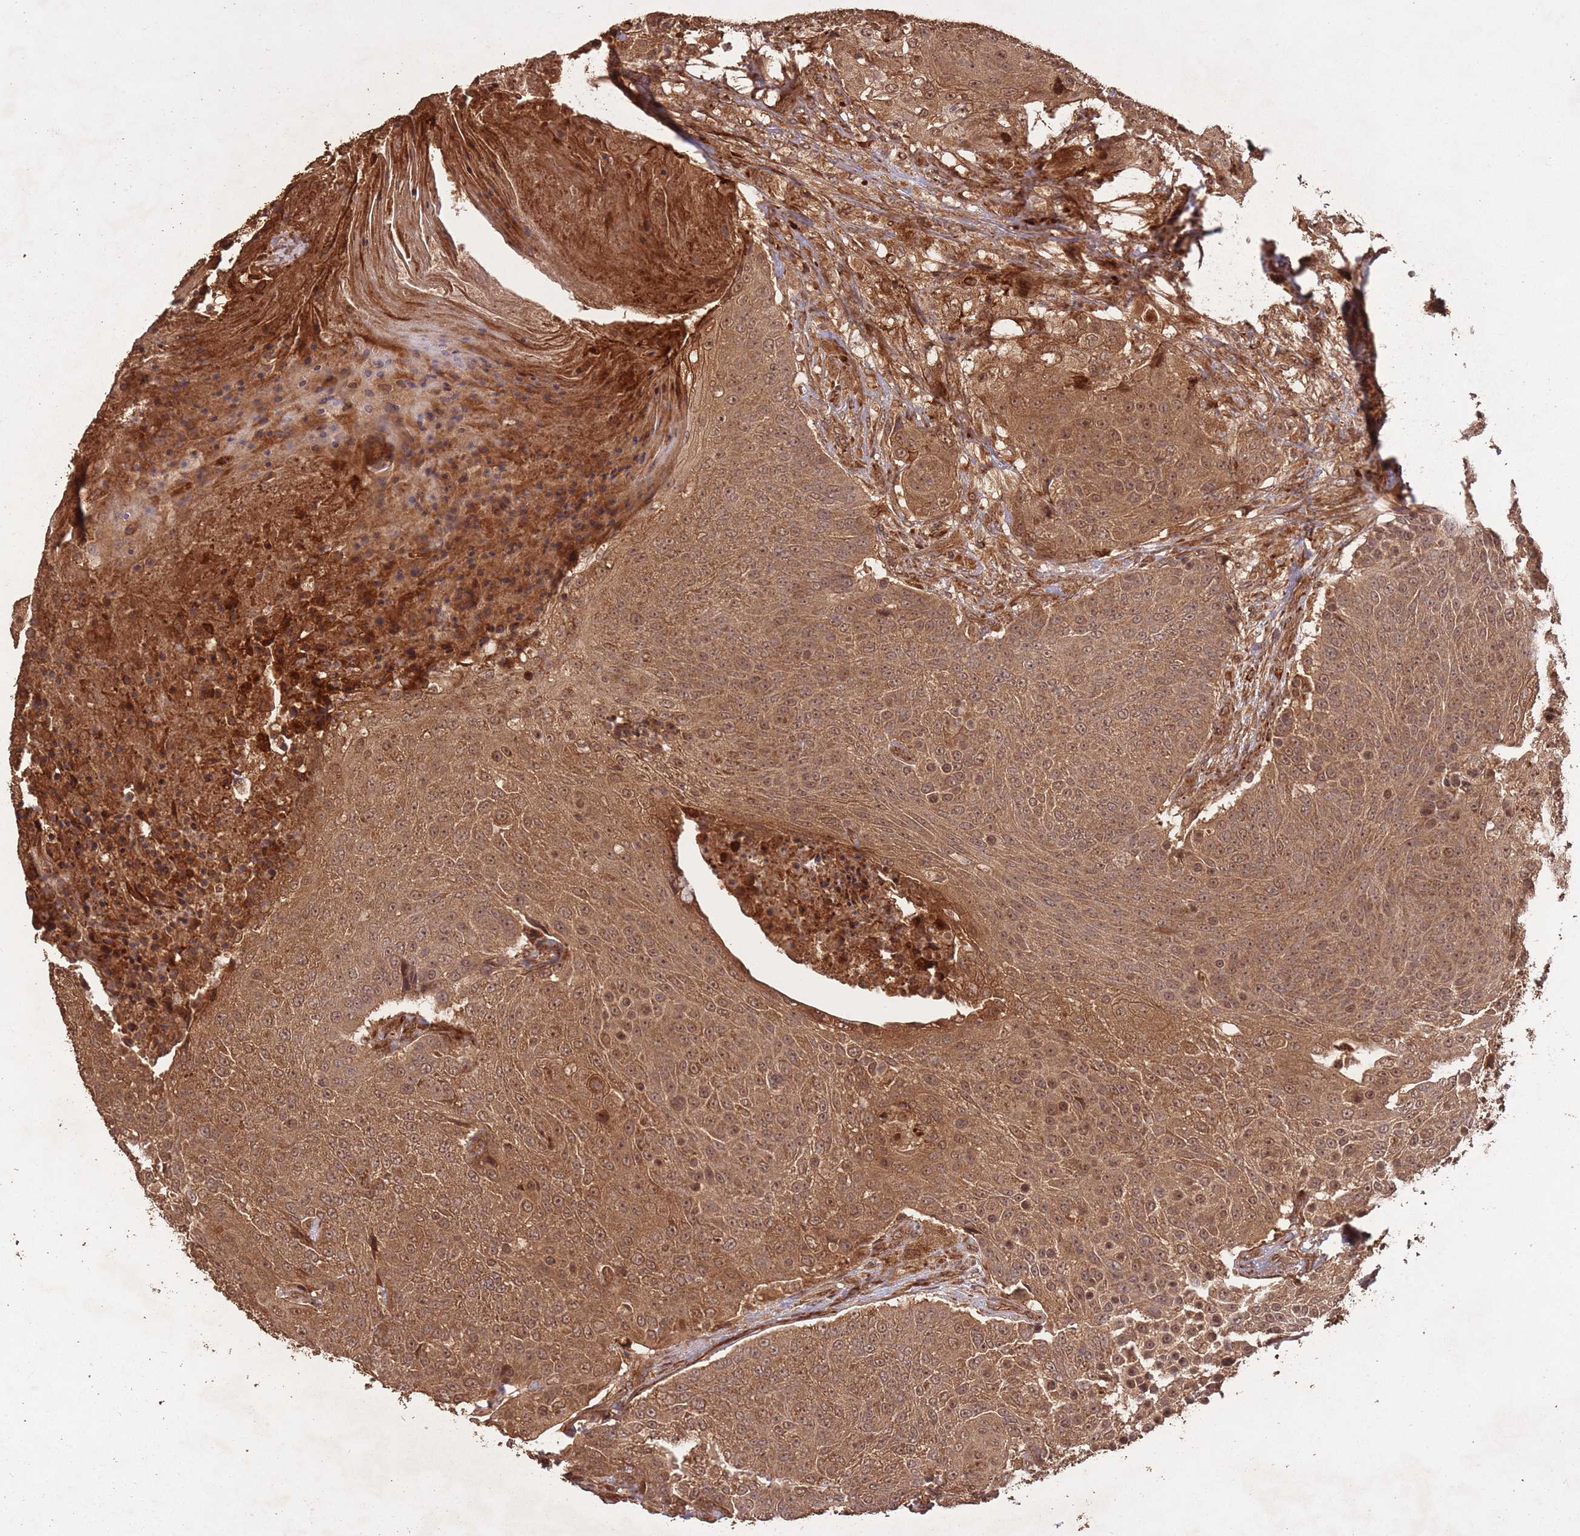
{"staining": {"intensity": "moderate", "quantity": ">75%", "location": "cytoplasmic/membranous,nuclear"}, "tissue": "urothelial cancer", "cell_type": "Tumor cells", "image_type": "cancer", "snomed": [{"axis": "morphology", "description": "Urothelial carcinoma, High grade"}, {"axis": "topography", "description": "Urinary bladder"}], "caption": "Urothelial carcinoma (high-grade) stained with a brown dye reveals moderate cytoplasmic/membranous and nuclear positive positivity in approximately >75% of tumor cells.", "gene": "ERBB3", "patient": {"sex": "female", "age": 63}}